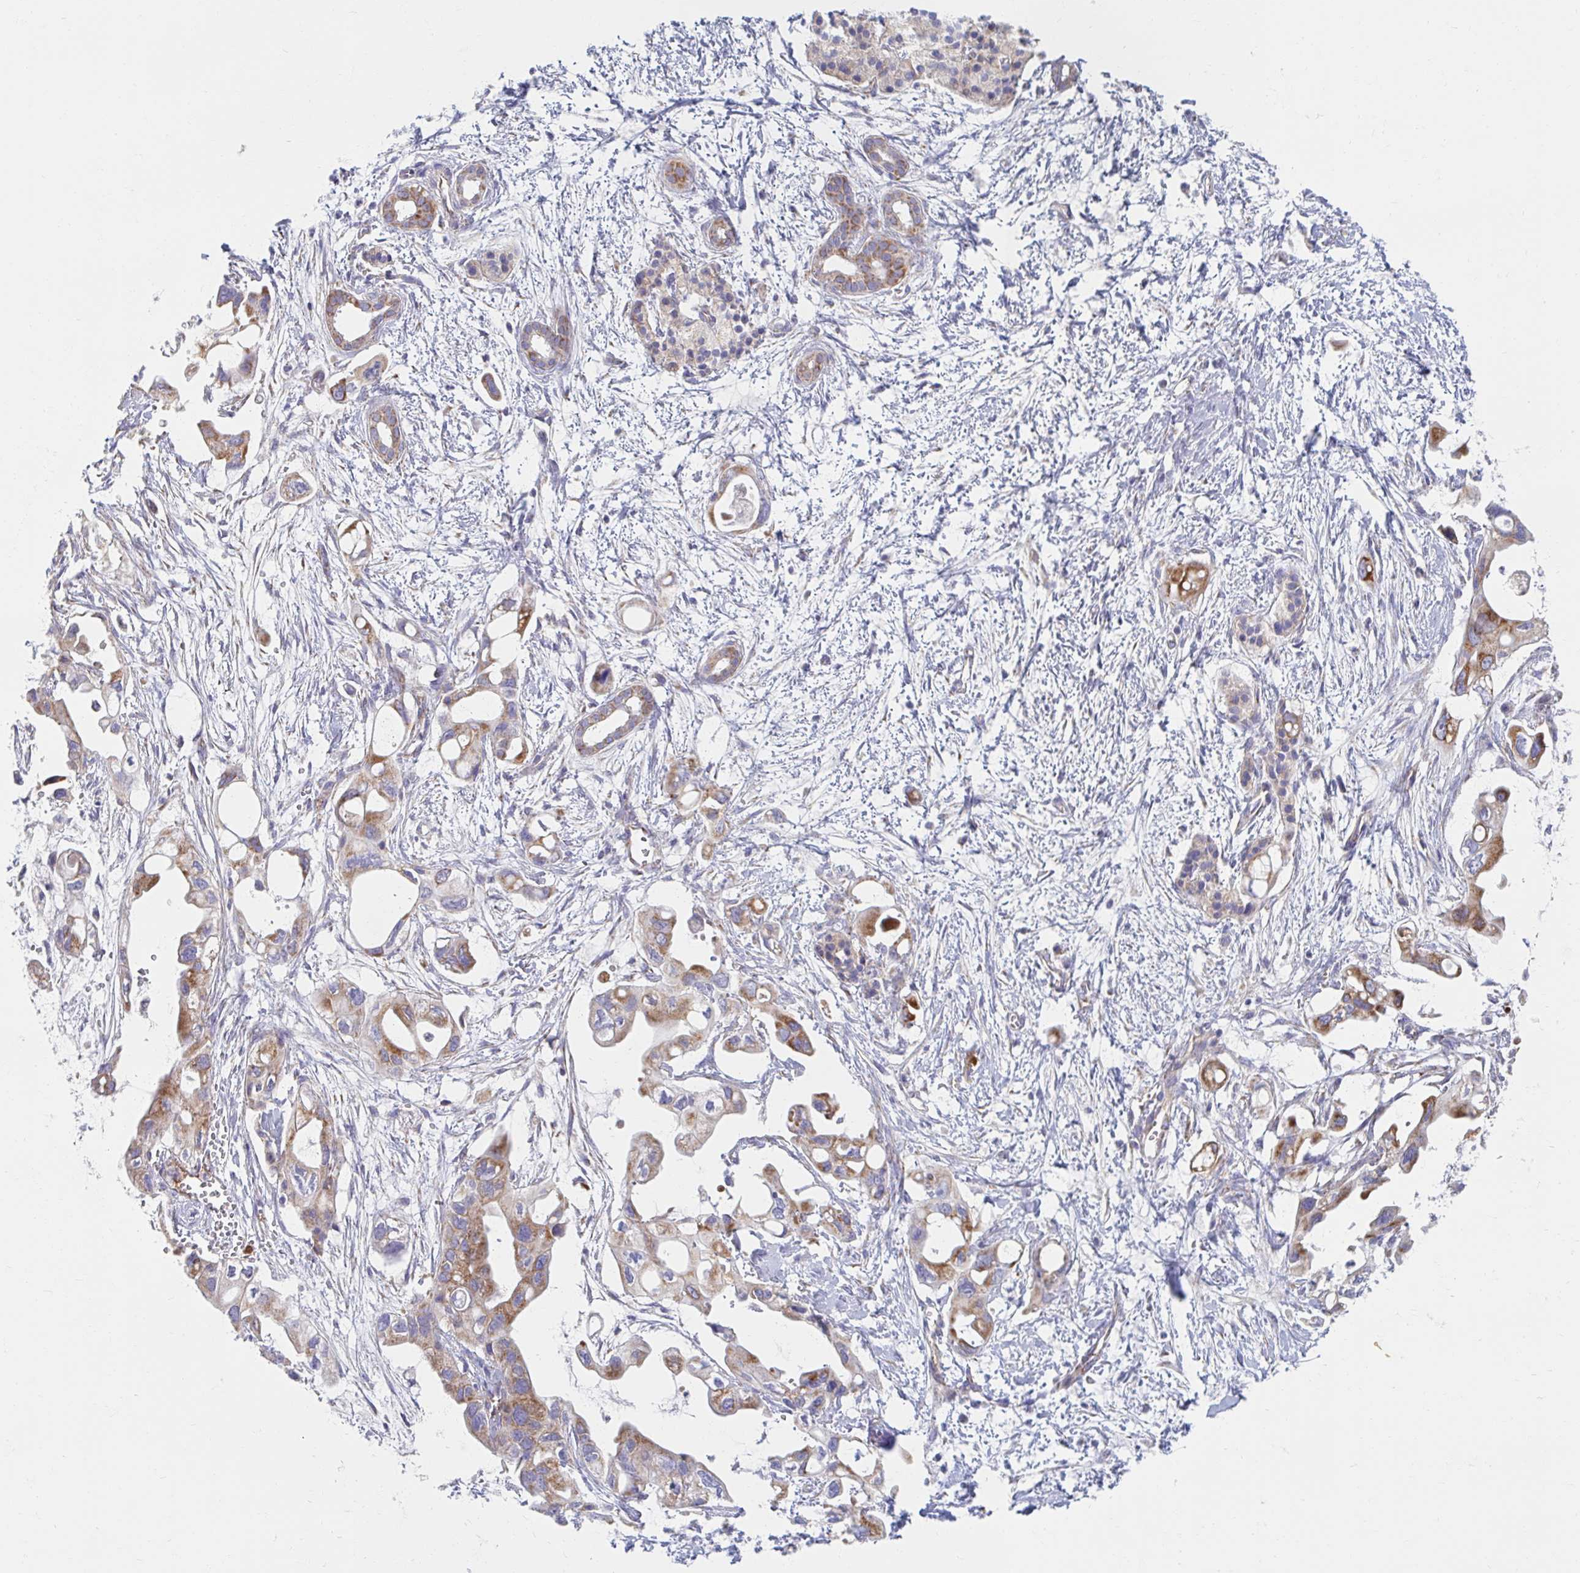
{"staining": {"intensity": "moderate", "quantity": ">75%", "location": "cytoplasmic/membranous"}, "tissue": "pancreatic cancer", "cell_type": "Tumor cells", "image_type": "cancer", "snomed": [{"axis": "morphology", "description": "Adenocarcinoma, NOS"}, {"axis": "topography", "description": "Pancreas"}], "caption": "Tumor cells show moderate cytoplasmic/membranous staining in about >75% of cells in pancreatic cancer. (Brightfield microscopy of DAB IHC at high magnification).", "gene": "MAVS", "patient": {"sex": "male", "age": 61}}